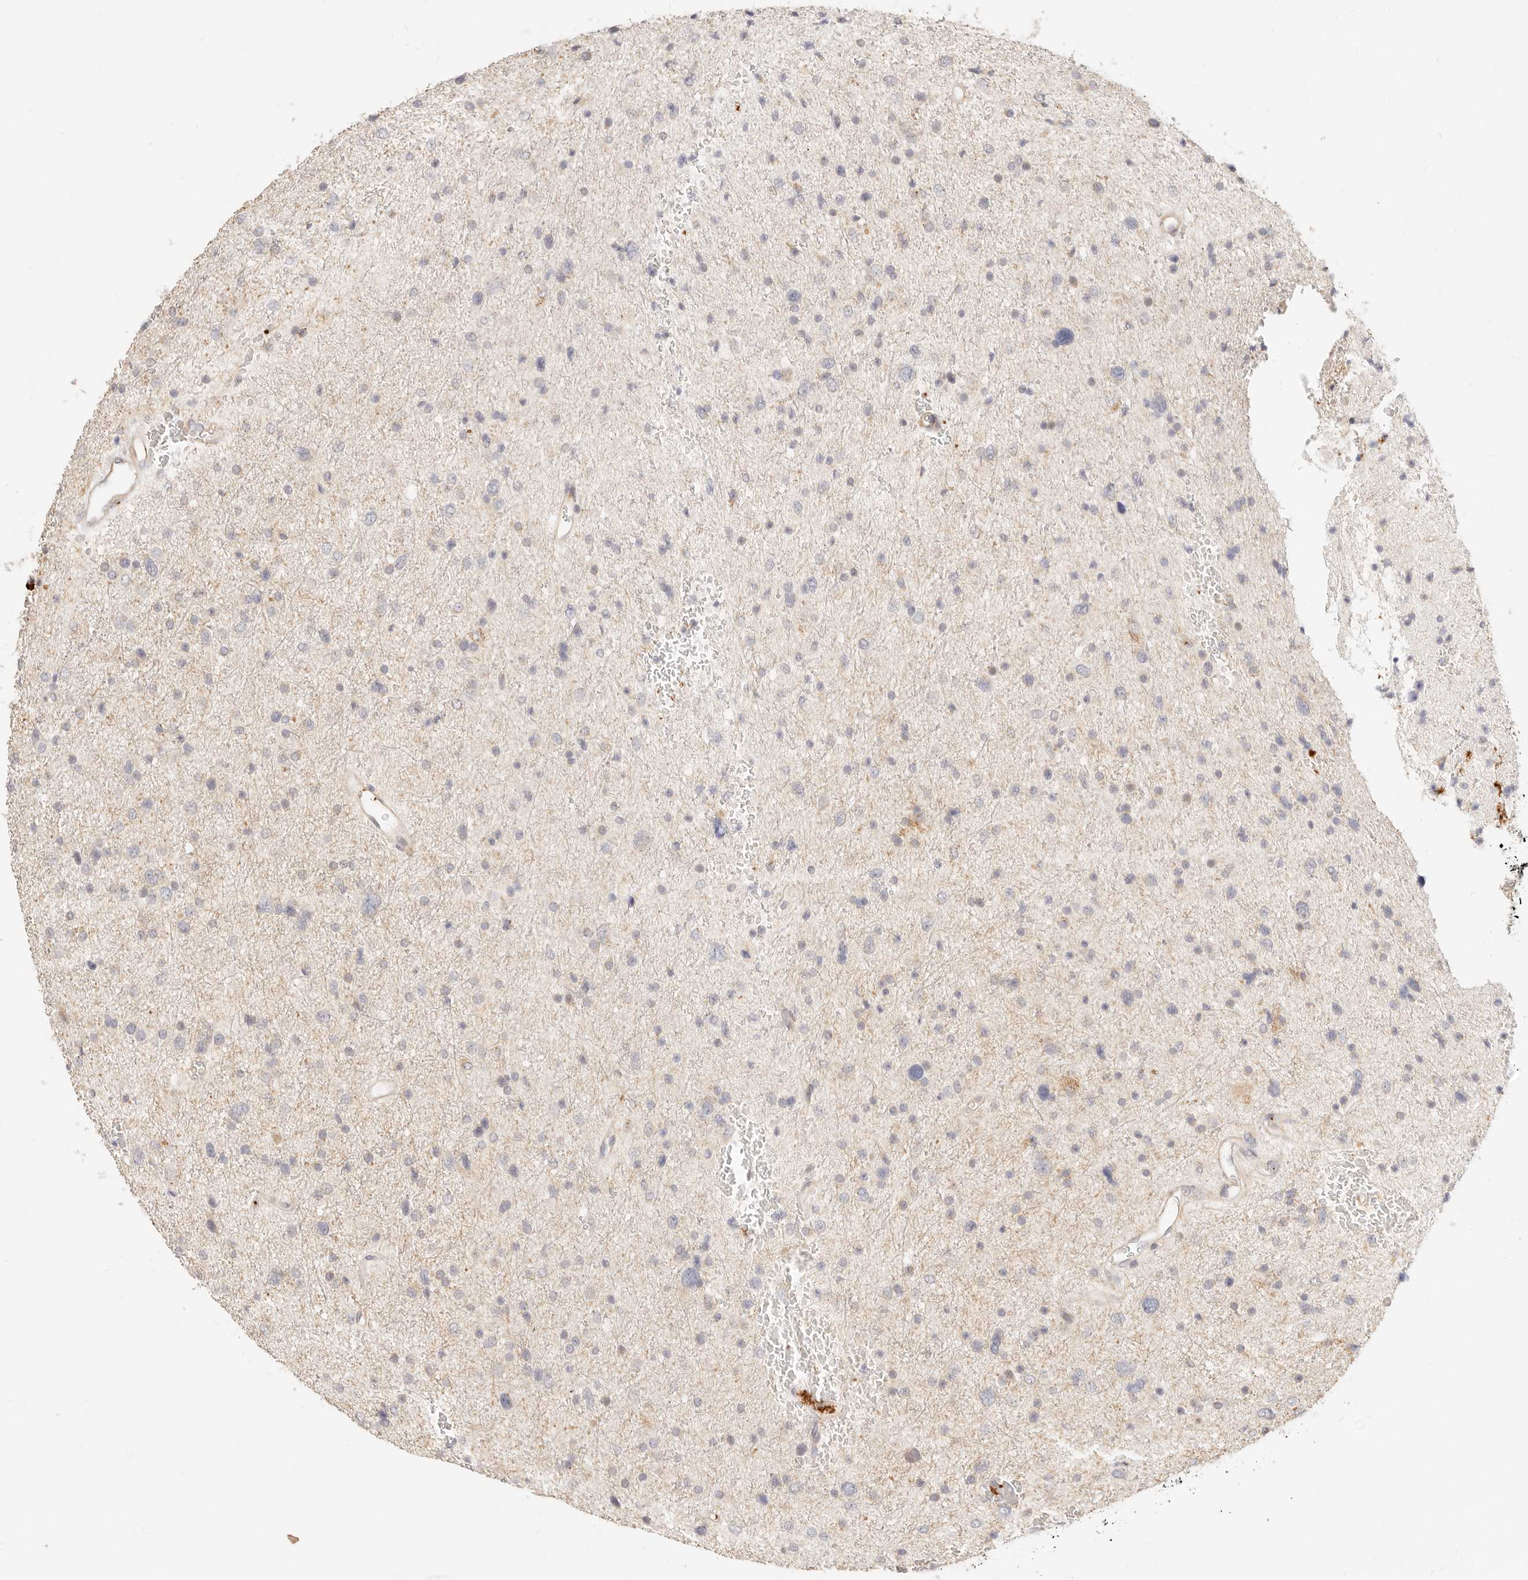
{"staining": {"intensity": "negative", "quantity": "none", "location": "none"}, "tissue": "glioma", "cell_type": "Tumor cells", "image_type": "cancer", "snomed": [{"axis": "morphology", "description": "Glioma, malignant, Low grade"}, {"axis": "topography", "description": "Brain"}], "caption": "This is an immunohistochemistry (IHC) photomicrograph of human malignant glioma (low-grade). There is no staining in tumor cells.", "gene": "UBXN10", "patient": {"sex": "female", "age": 37}}